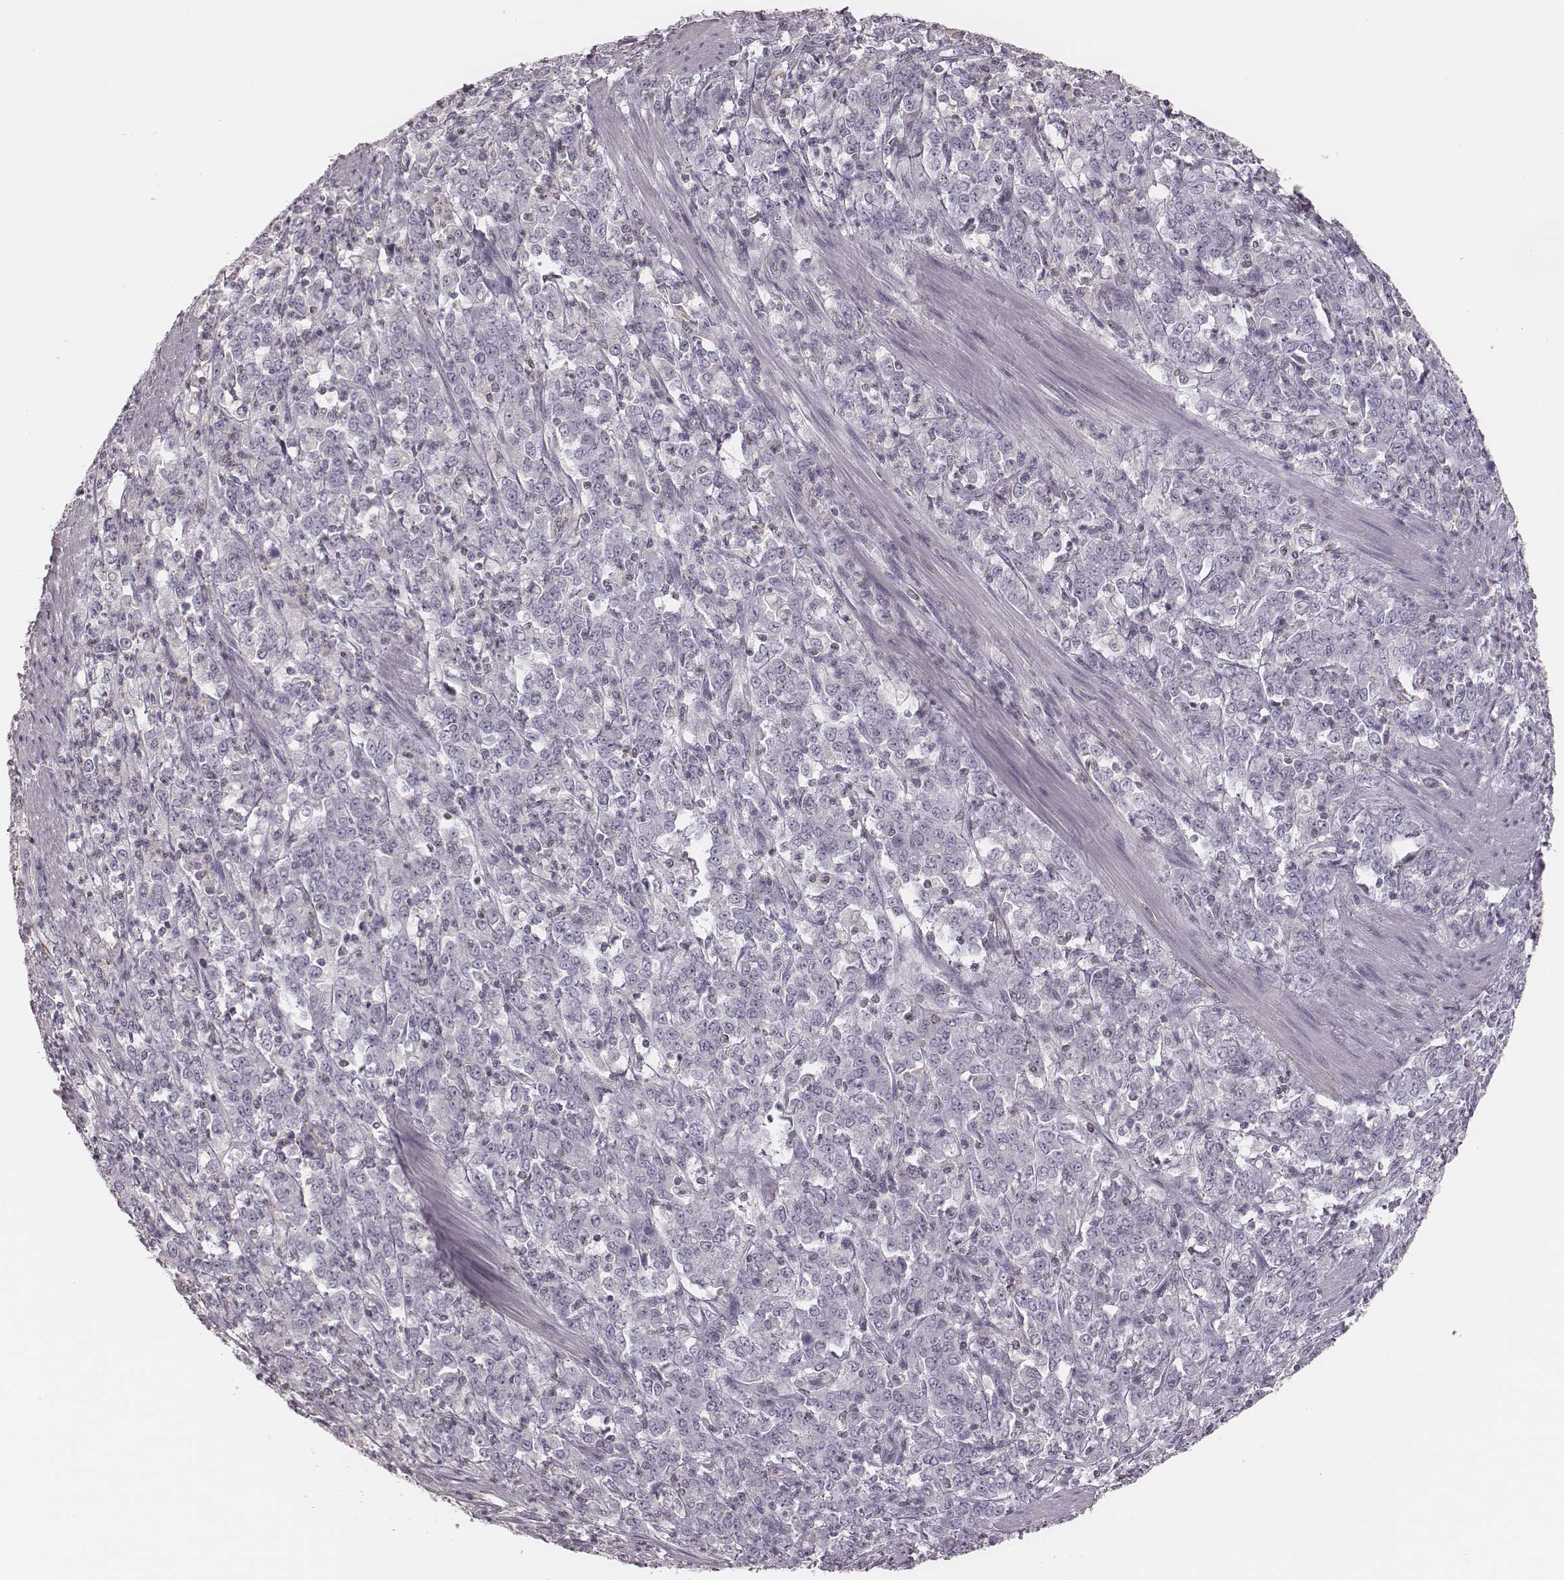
{"staining": {"intensity": "negative", "quantity": "none", "location": "none"}, "tissue": "stomach cancer", "cell_type": "Tumor cells", "image_type": "cancer", "snomed": [{"axis": "morphology", "description": "Adenocarcinoma, NOS"}, {"axis": "topography", "description": "Stomach, lower"}], "caption": "Tumor cells show no significant positivity in stomach cancer (adenocarcinoma).", "gene": "MSX1", "patient": {"sex": "female", "age": 71}}